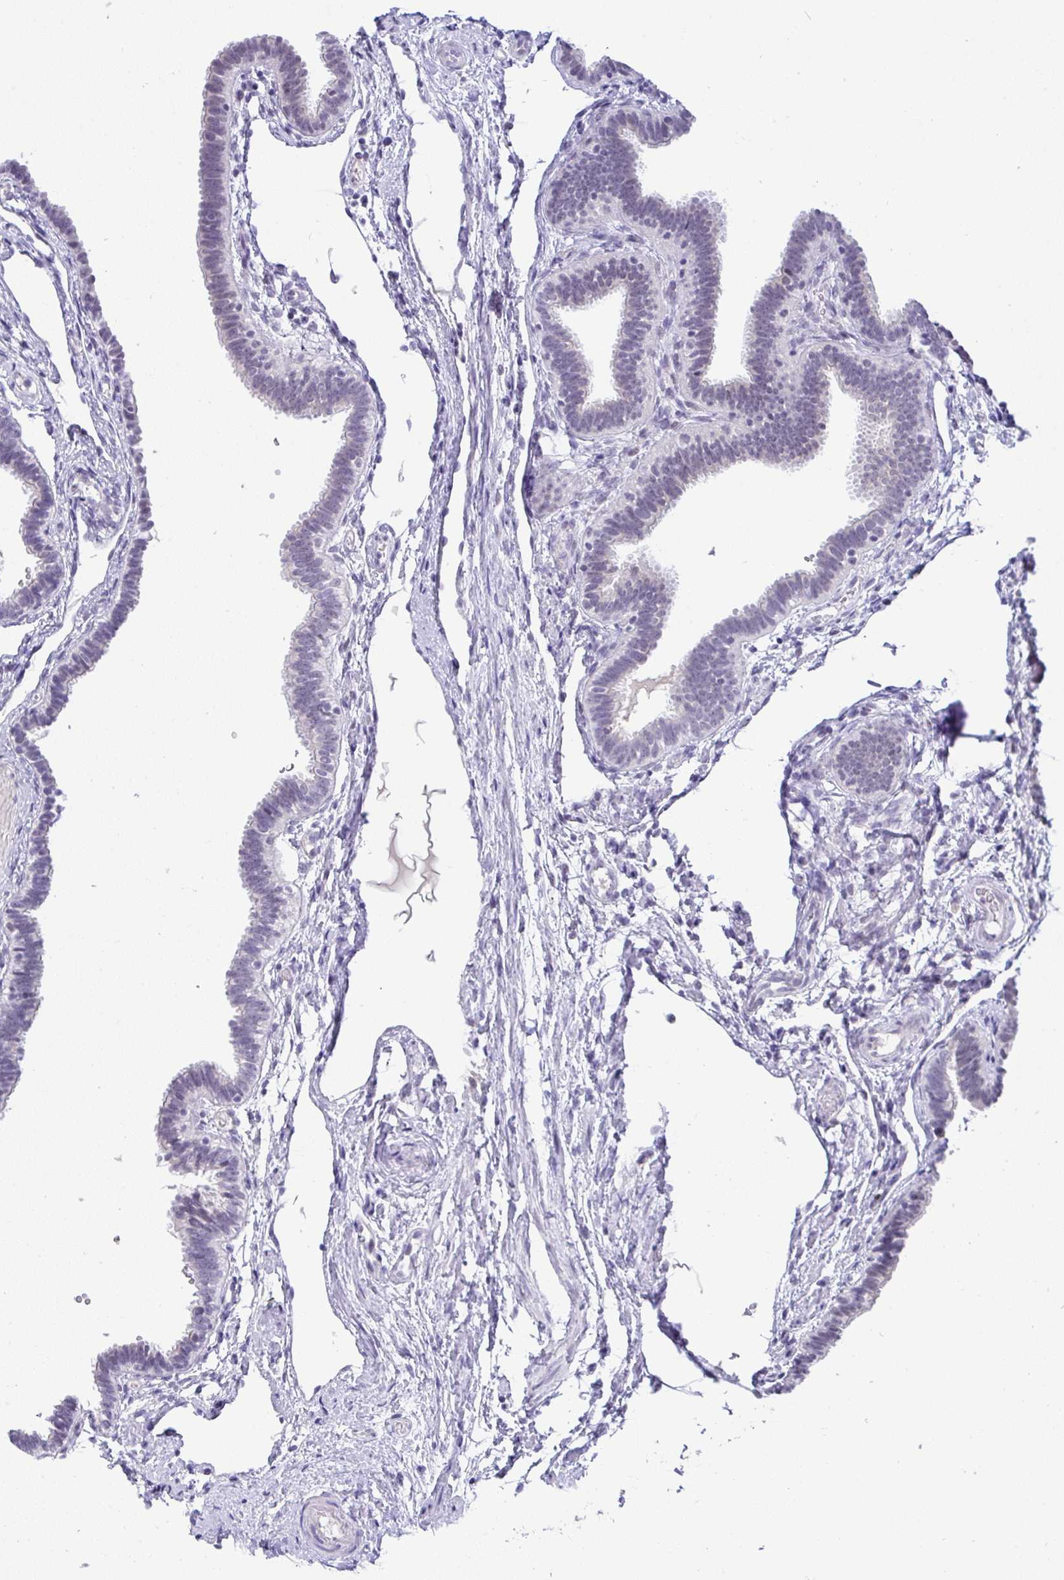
{"staining": {"intensity": "weak", "quantity": "<25%", "location": "cytoplasmic/membranous"}, "tissue": "fallopian tube", "cell_type": "Glandular cells", "image_type": "normal", "snomed": [{"axis": "morphology", "description": "Normal tissue, NOS"}, {"axis": "topography", "description": "Fallopian tube"}], "caption": "DAB immunohistochemical staining of benign human fallopian tube exhibits no significant expression in glandular cells.", "gene": "FAM177A1", "patient": {"sex": "female", "age": 37}}